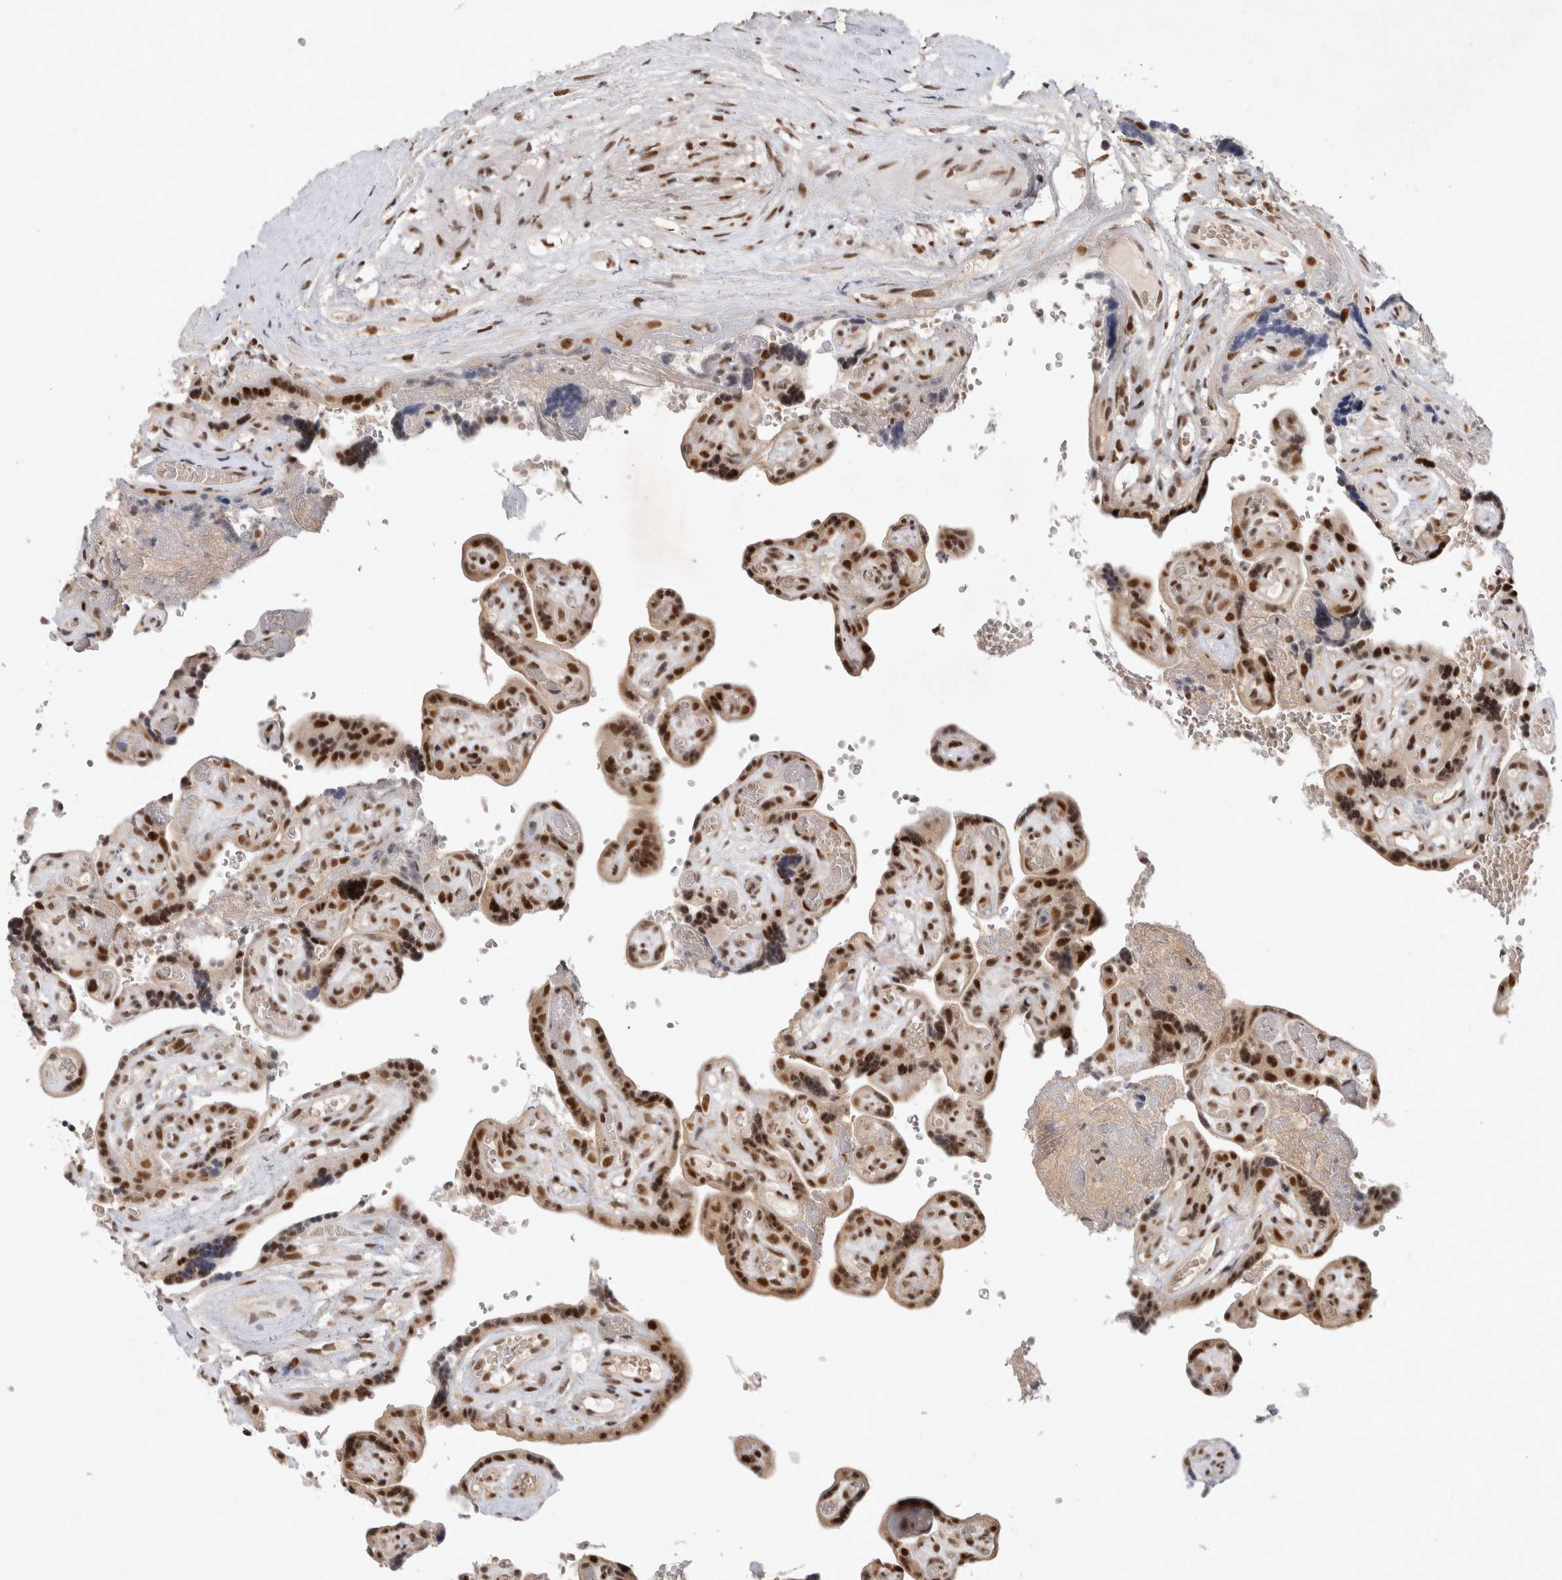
{"staining": {"intensity": "strong", "quantity": ">75%", "location": "nuclear"}, "tissue": "placenta", "cell_type": "Decidual cells", "image_type": "normal", "snomed": [{"axis": "morphology", "description": "Normal tissue, NOS"}, {"axis": "topography", "description": "Placenta"}], "caption": "Protein staining of normal placenta demonstrates strong nuclear positivity in approximately >75% of decidual cells.", "gene": "HESX1", "patient": {"sex": "female", "age": 30}}